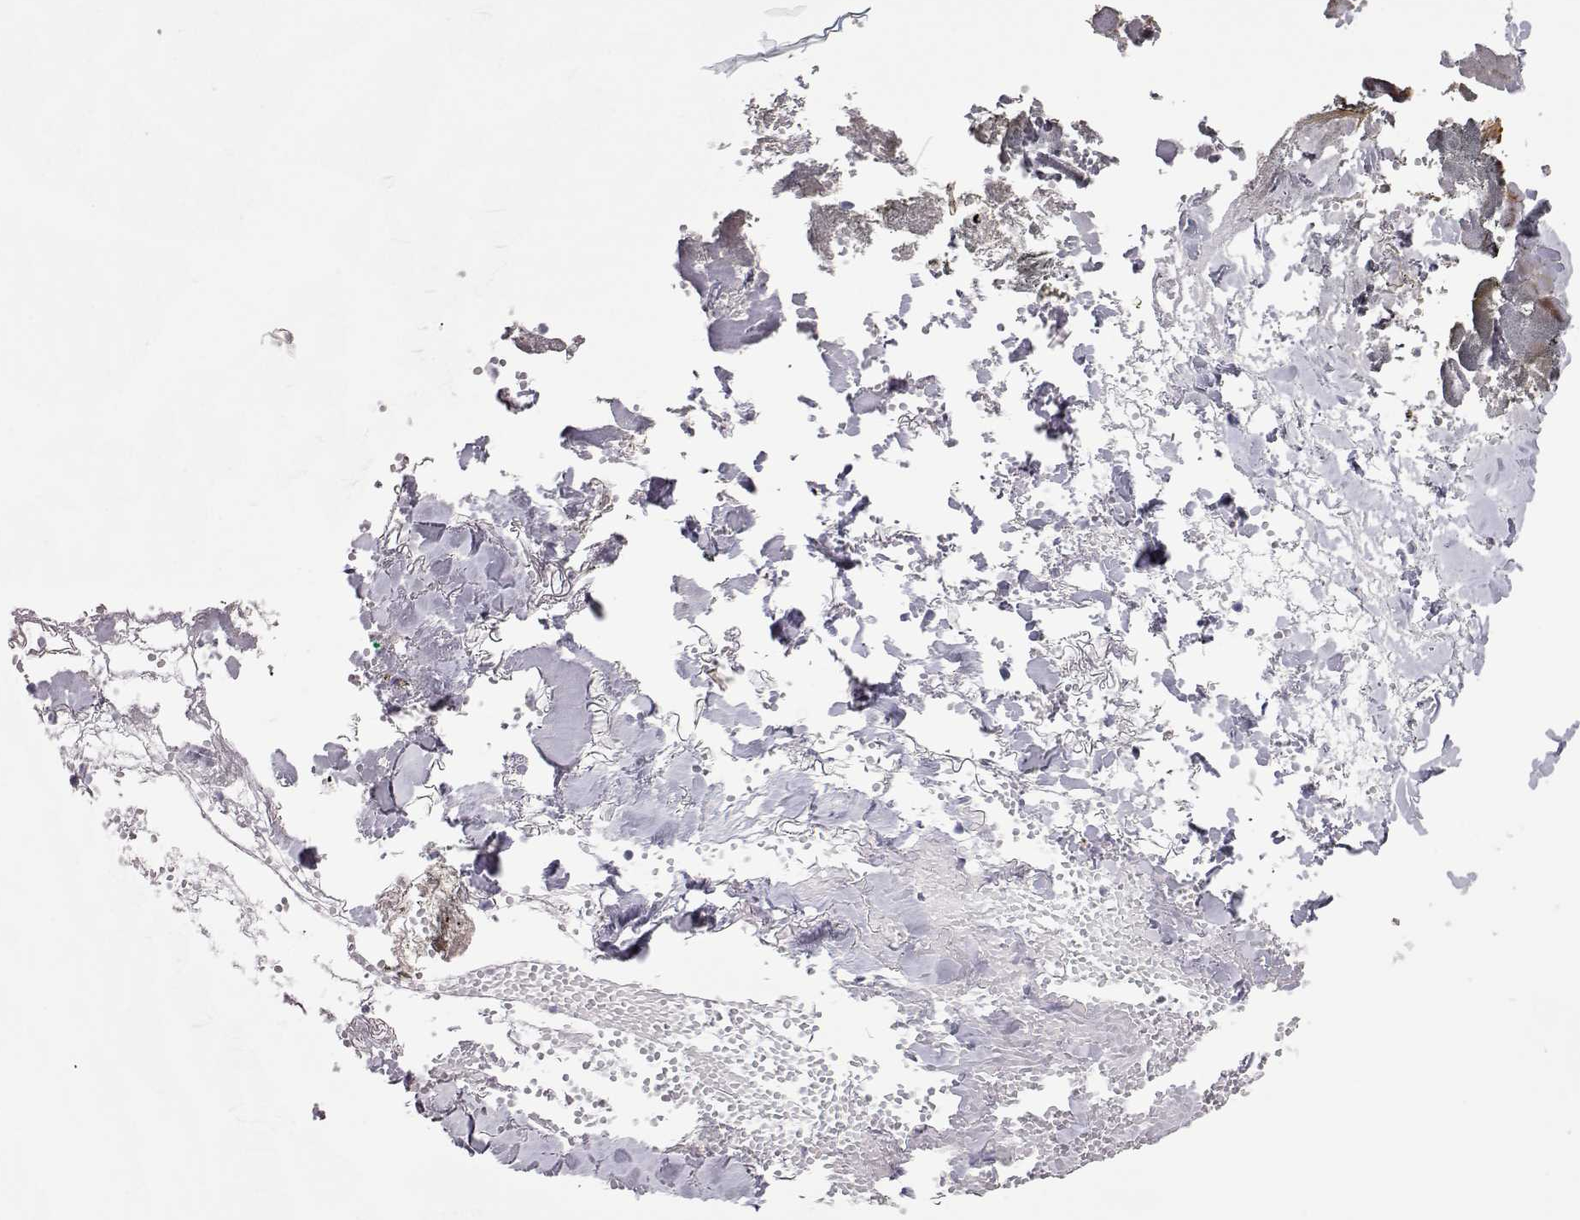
{"staining": {"intensity": "negative", "quantity": "none", "location": "none"}, "tissue": "skin", "cell_type": "Fibroblasts", "image_type": "normal", "snomed": [{"axis": "morphology", "description": "Normal tissue, NOS"}, {"axis": "topography", "description": "Skin"}], "caption": "Protein analysis of benign skin exhibits no significant positivity in fibroblasts. (DAB (3,3'-diaminobenzidine) immunohistochemistry (IHC) with hematoxylin counter stain).", "gene": "PMCH", "patient": {"sex": "female", "age": 34}}